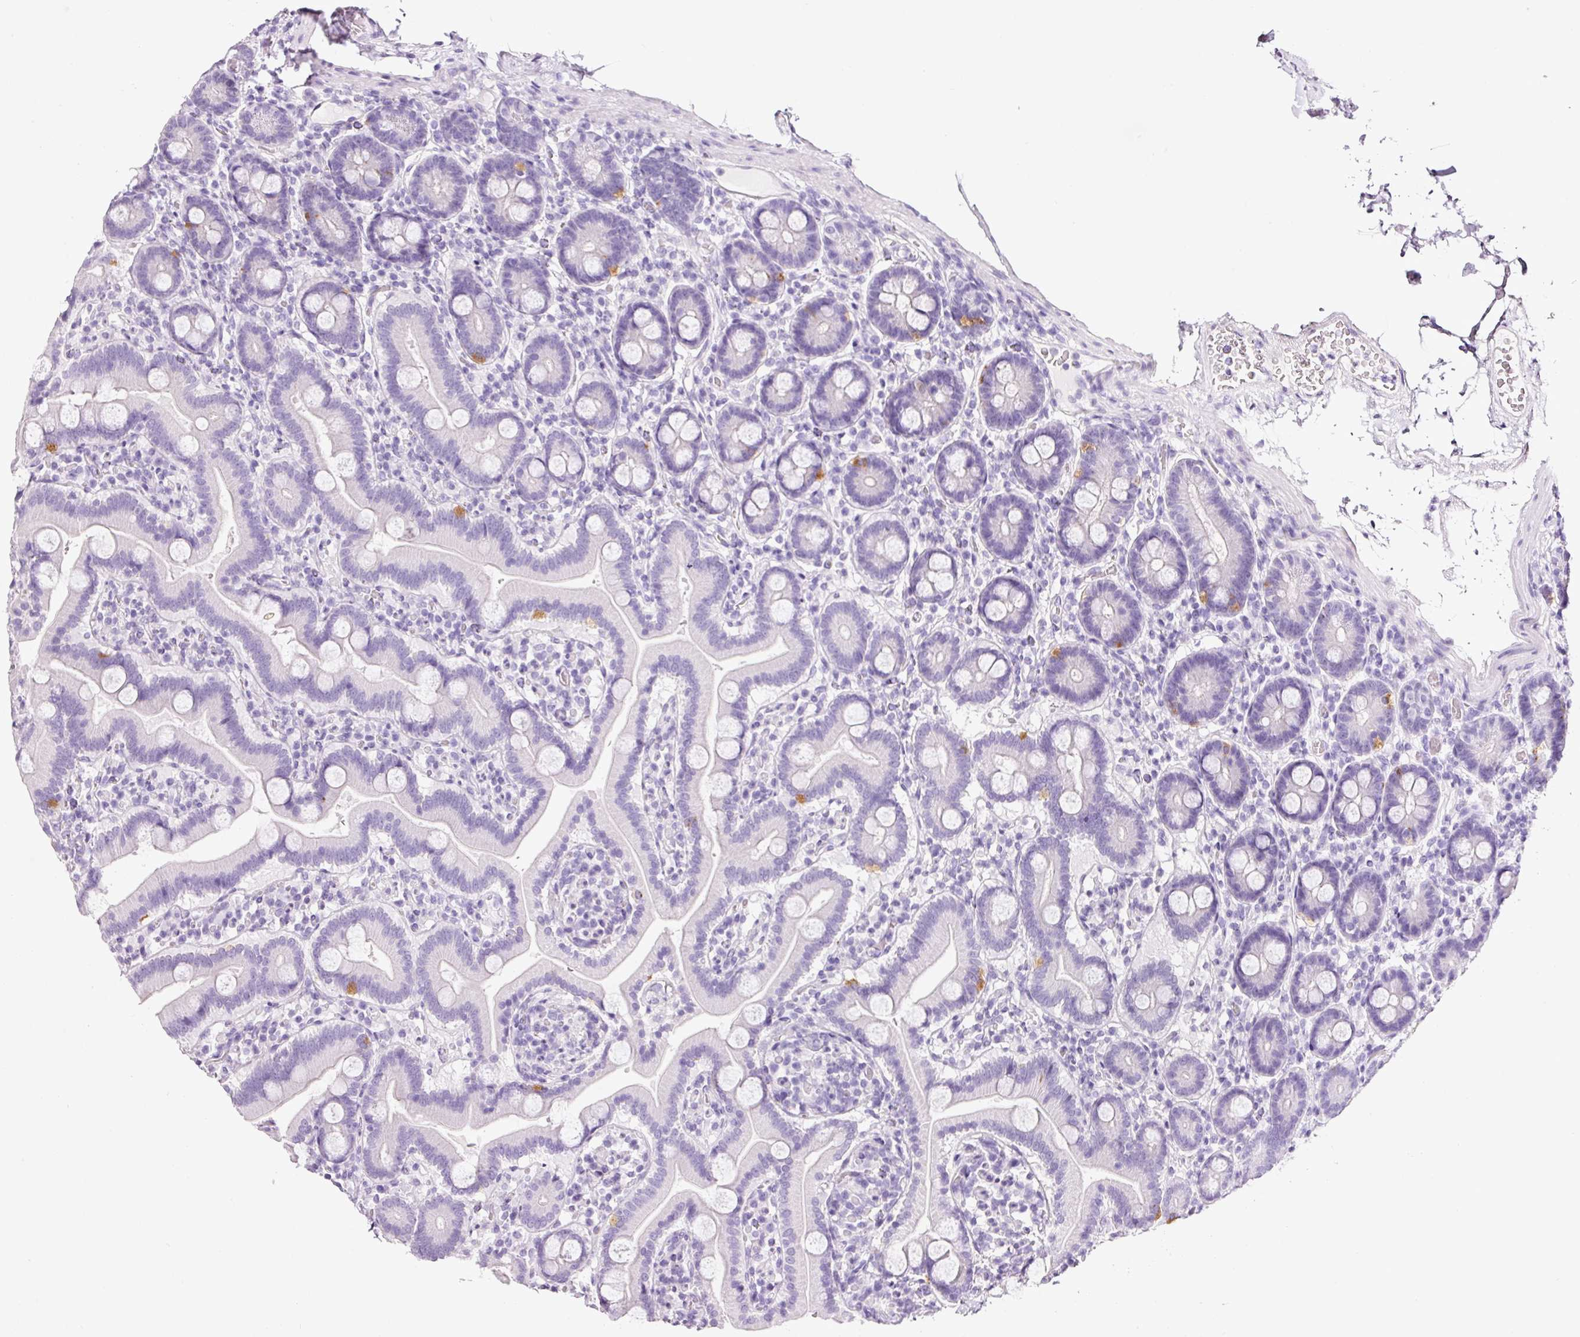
{"staining": {"intensity": "moderate", "quantity": "<25%", "location": "cytoplasmic/membranous"}, "tissue": "duodenum", "cell_type": "Glandular cells", "image_type": "normal", "snomed": [{"axis": "morphology", "description": "Normal tissue, NOS"}, {"axis": "topography", "description": "Duodenum"}], "caption": "This photomicrograph exhibits normal duodenum stained with immunohistochemistry (IHC) to label a protein in brown. The cytoplasmic/membranous of glandular cells show moderate positivity for the protein. Nuclei are counter-stained blue.", "gene": "BSND", "patient": {"sex": "male", "age": 55}}